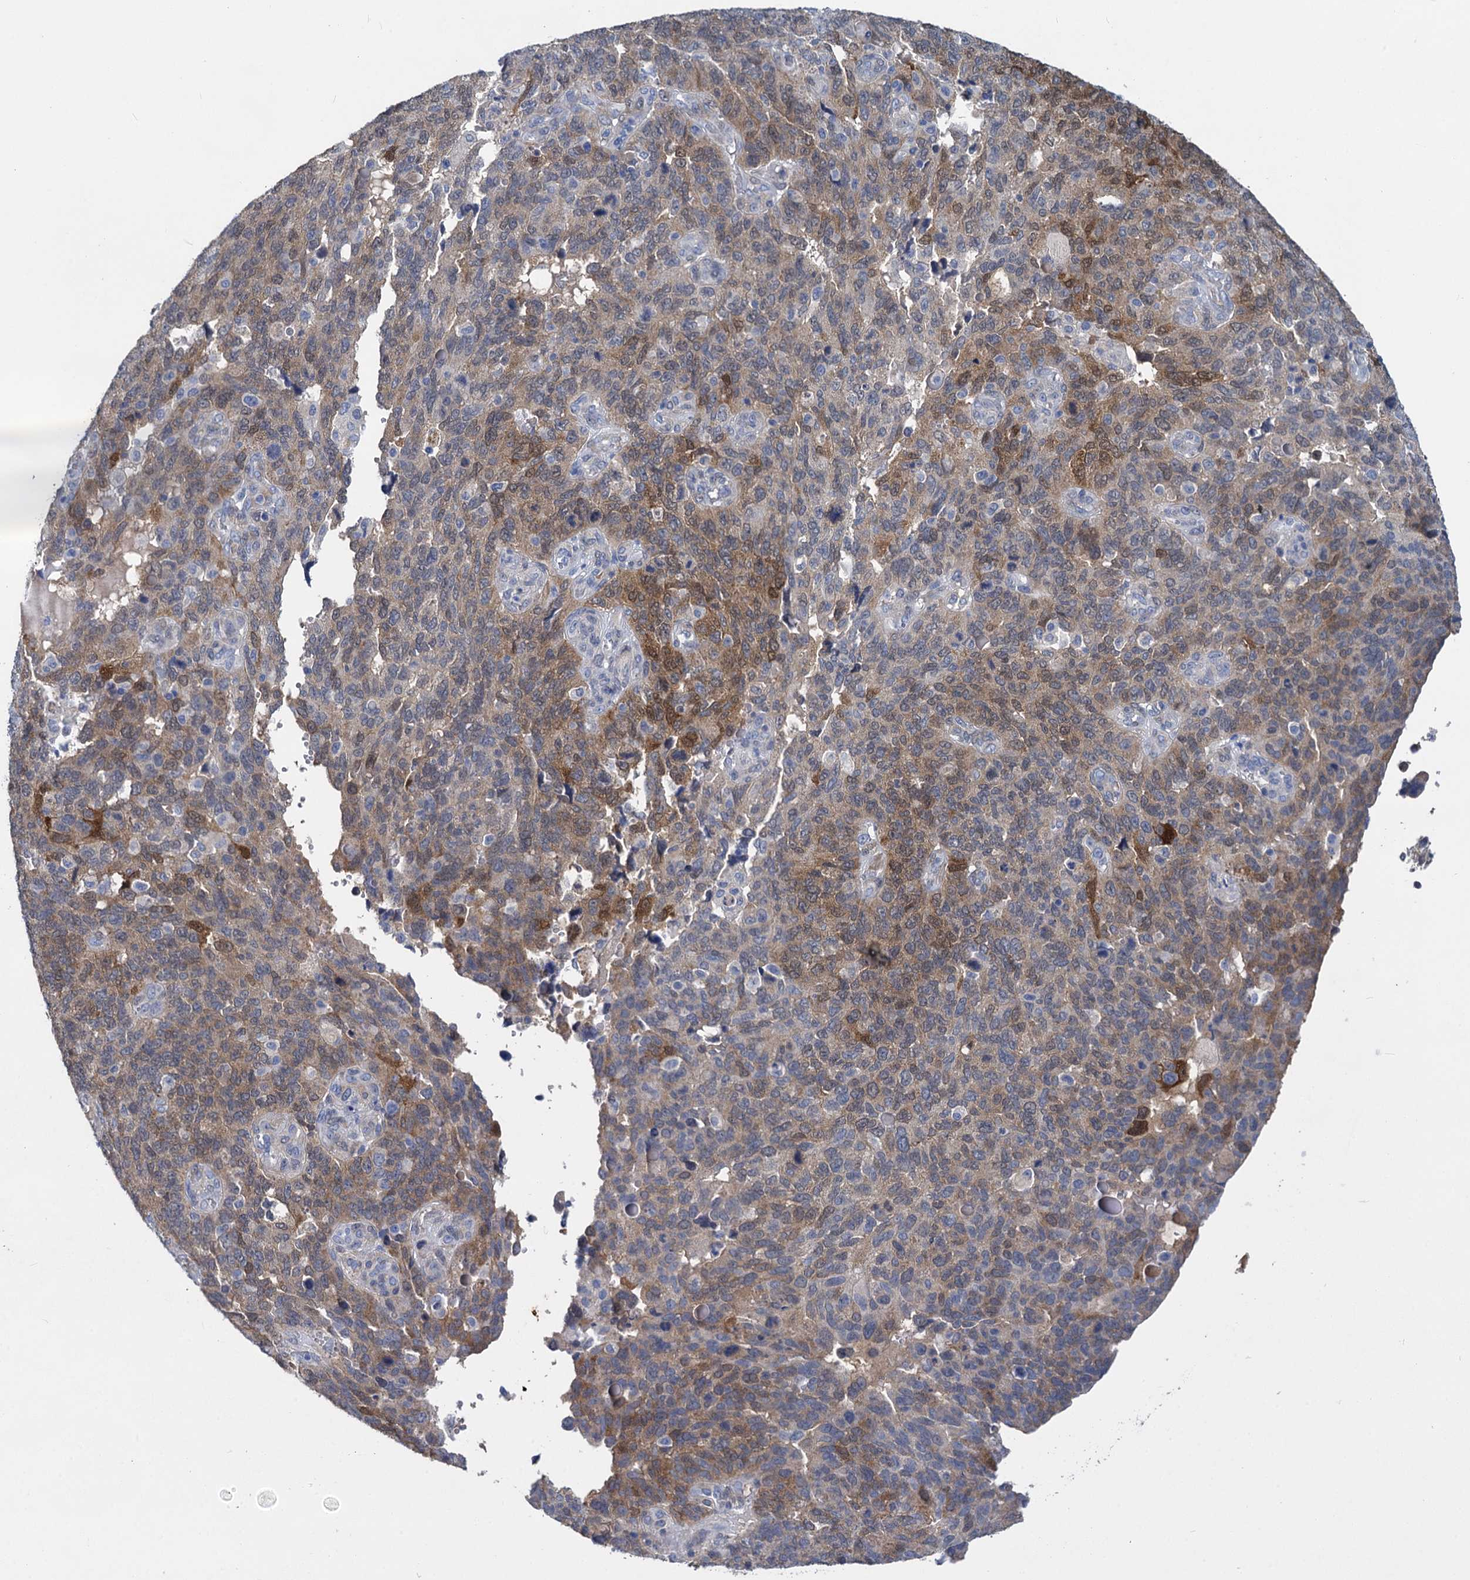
{"staining": {"intensity": "moderate", "quantity": "25%-75%", "location": "cytoplasmic/membranous"}, "tissue": "endometrial cancer", "cell_type": "Tumor cells", "image_type": "cancer", "snomed": [{"axis": "morphology", "description": "Adenocarcinoma, NOS"}, {"axis": "topography", "description": "Endometrium"}], "caption": "IHC micrograph of neoplastic tissue: endometrial cancer stained using immunohistochemistry (IHC) exhibits medium levels of moderate protein expression localized specifically in the cytoplasmic/membranous of tumor cells, appearing as a cytoplasmic/membranous brown color.", "gene": "GSTM3", "patient": {"sex": "female", "age": 66}}